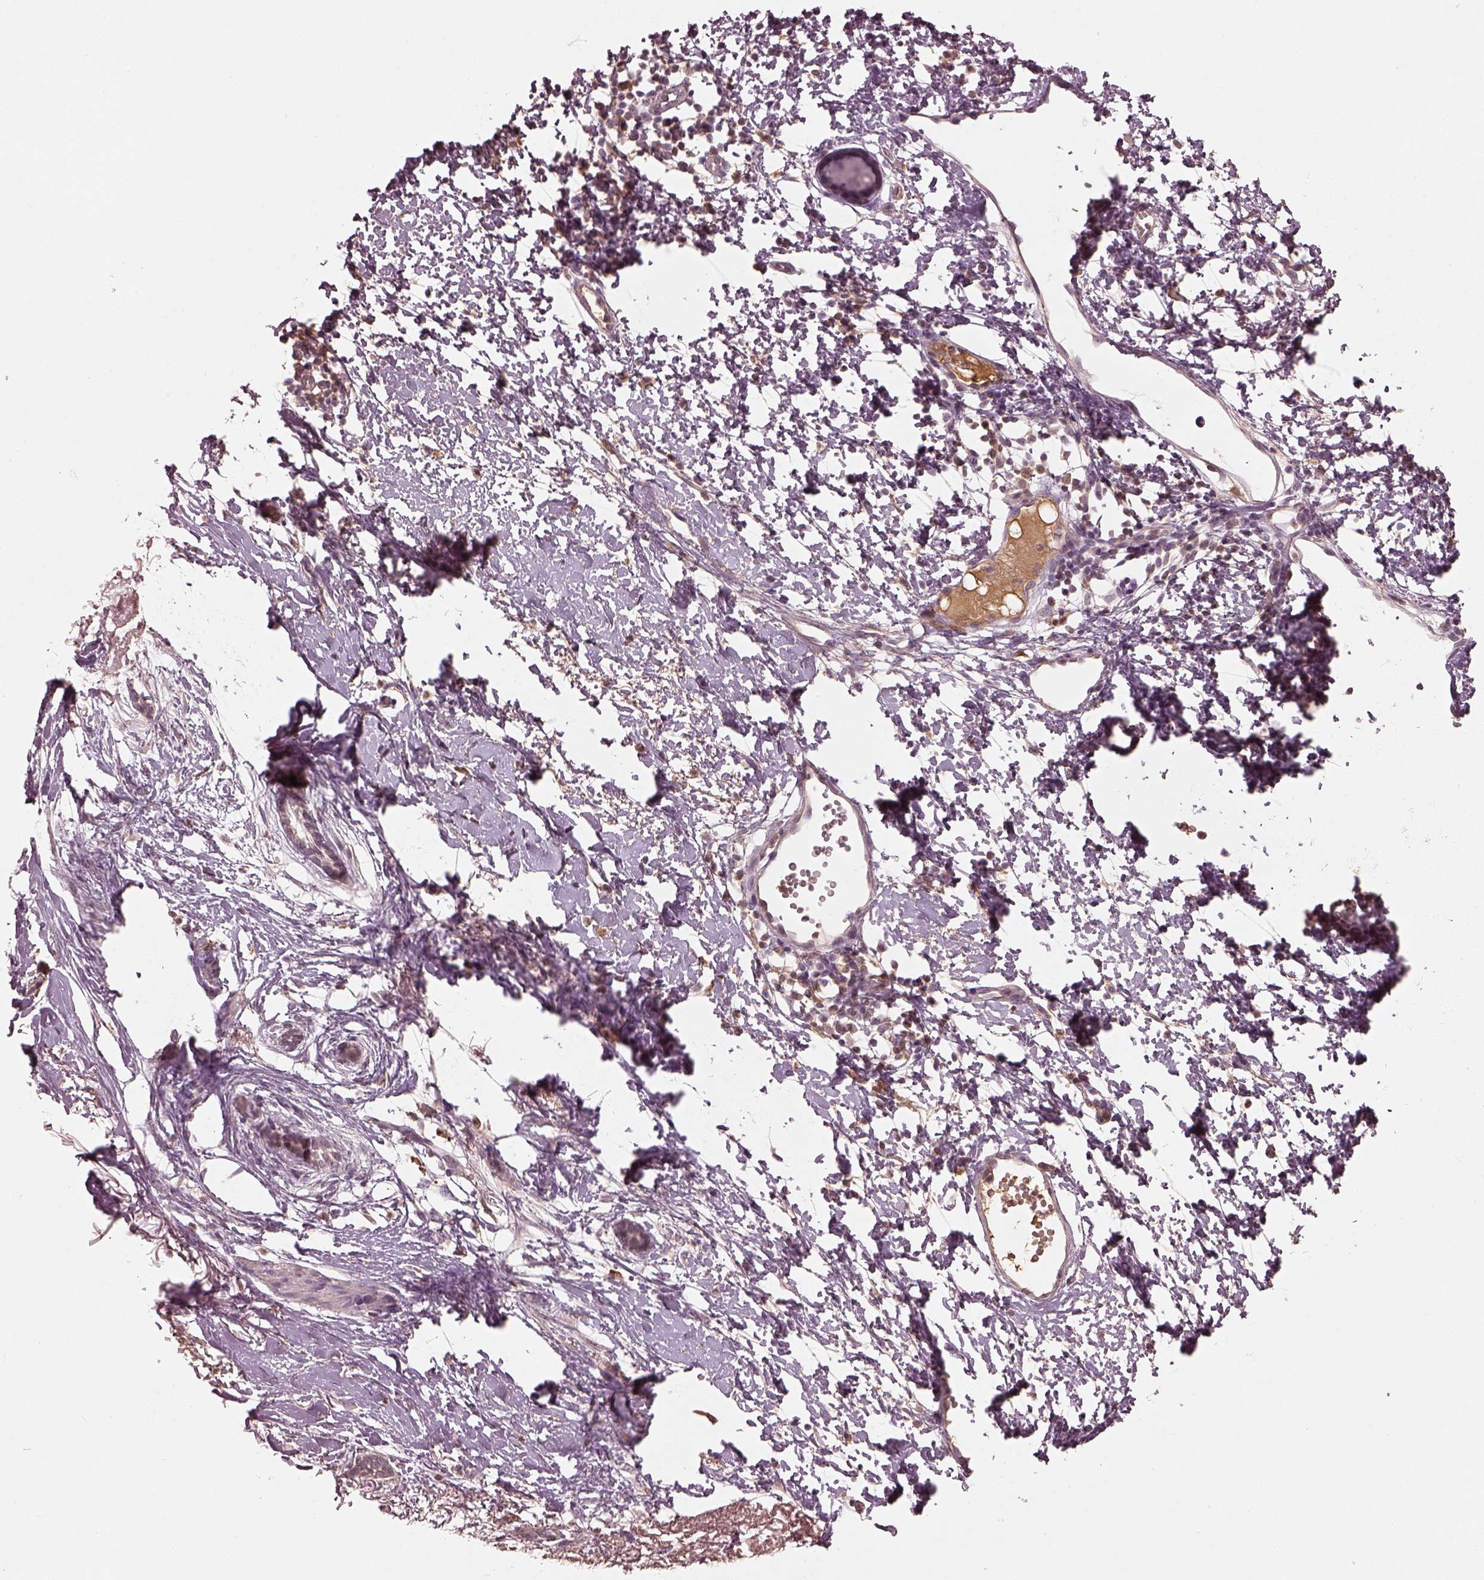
{"staining": {"intensity": "negative", "quantity": "none", "location": "none"}, "tissue": "skin cancer", "cell_type": "Tumor cells", "image_type": "cancer", "snomed": [{"axis": "morphology", "description": "Normal tissue, NOS"}, {"axis": "morphology", "description": "Basal cell carcinoma"}, {"axis": "topography", "description": "Skin"}], "caption": "Immunohistochemical staining of basal cell carcinoma (skin) shows no significant positivity in tumor cells.", "gene": "CALR3", "patient": {"sex": "male", "age": 84}}